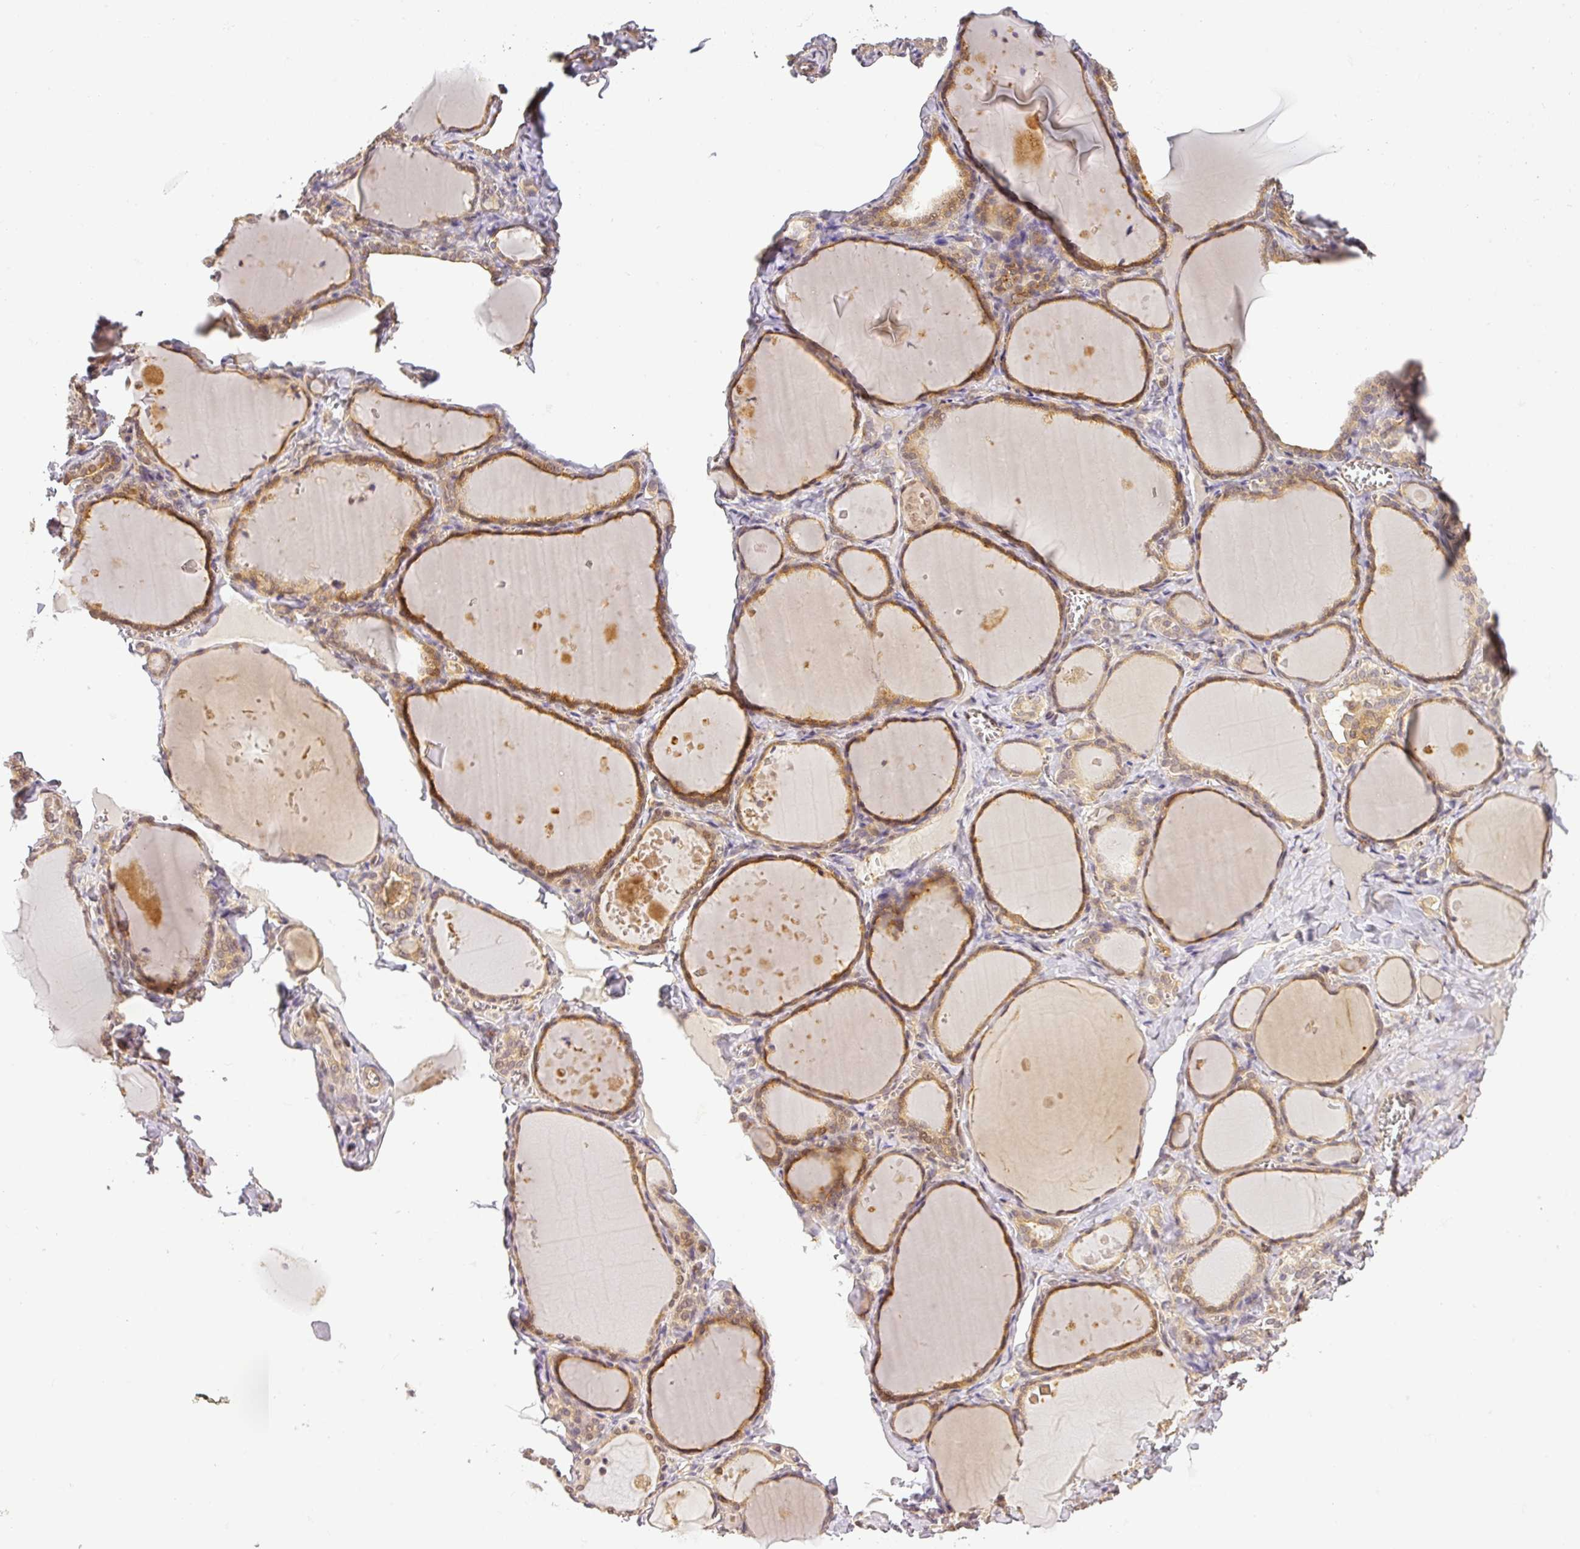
{"staining": {"intensity": "moderate", "quantity": ">75%", "location": "cytoplasmic/membranous"}, "tissue": "thyroid gland", "cell_type": "Glandular cells", "image_type": "normal", "snomed": [{"axis": "morphology", "description": "Normal tissue, NOS"}, {"axis": "topography", "description": "Thyroid gland"}], "caption": "IHC micrograph of unremarkable thyroid gland stained for a protein (brown), which displays medium levels of moderate cytoplasmic/membranous staining in approximately >75% of glandular cells.", "gene": "TCL1B", "patient": {"sex": "female", "age": 42}}